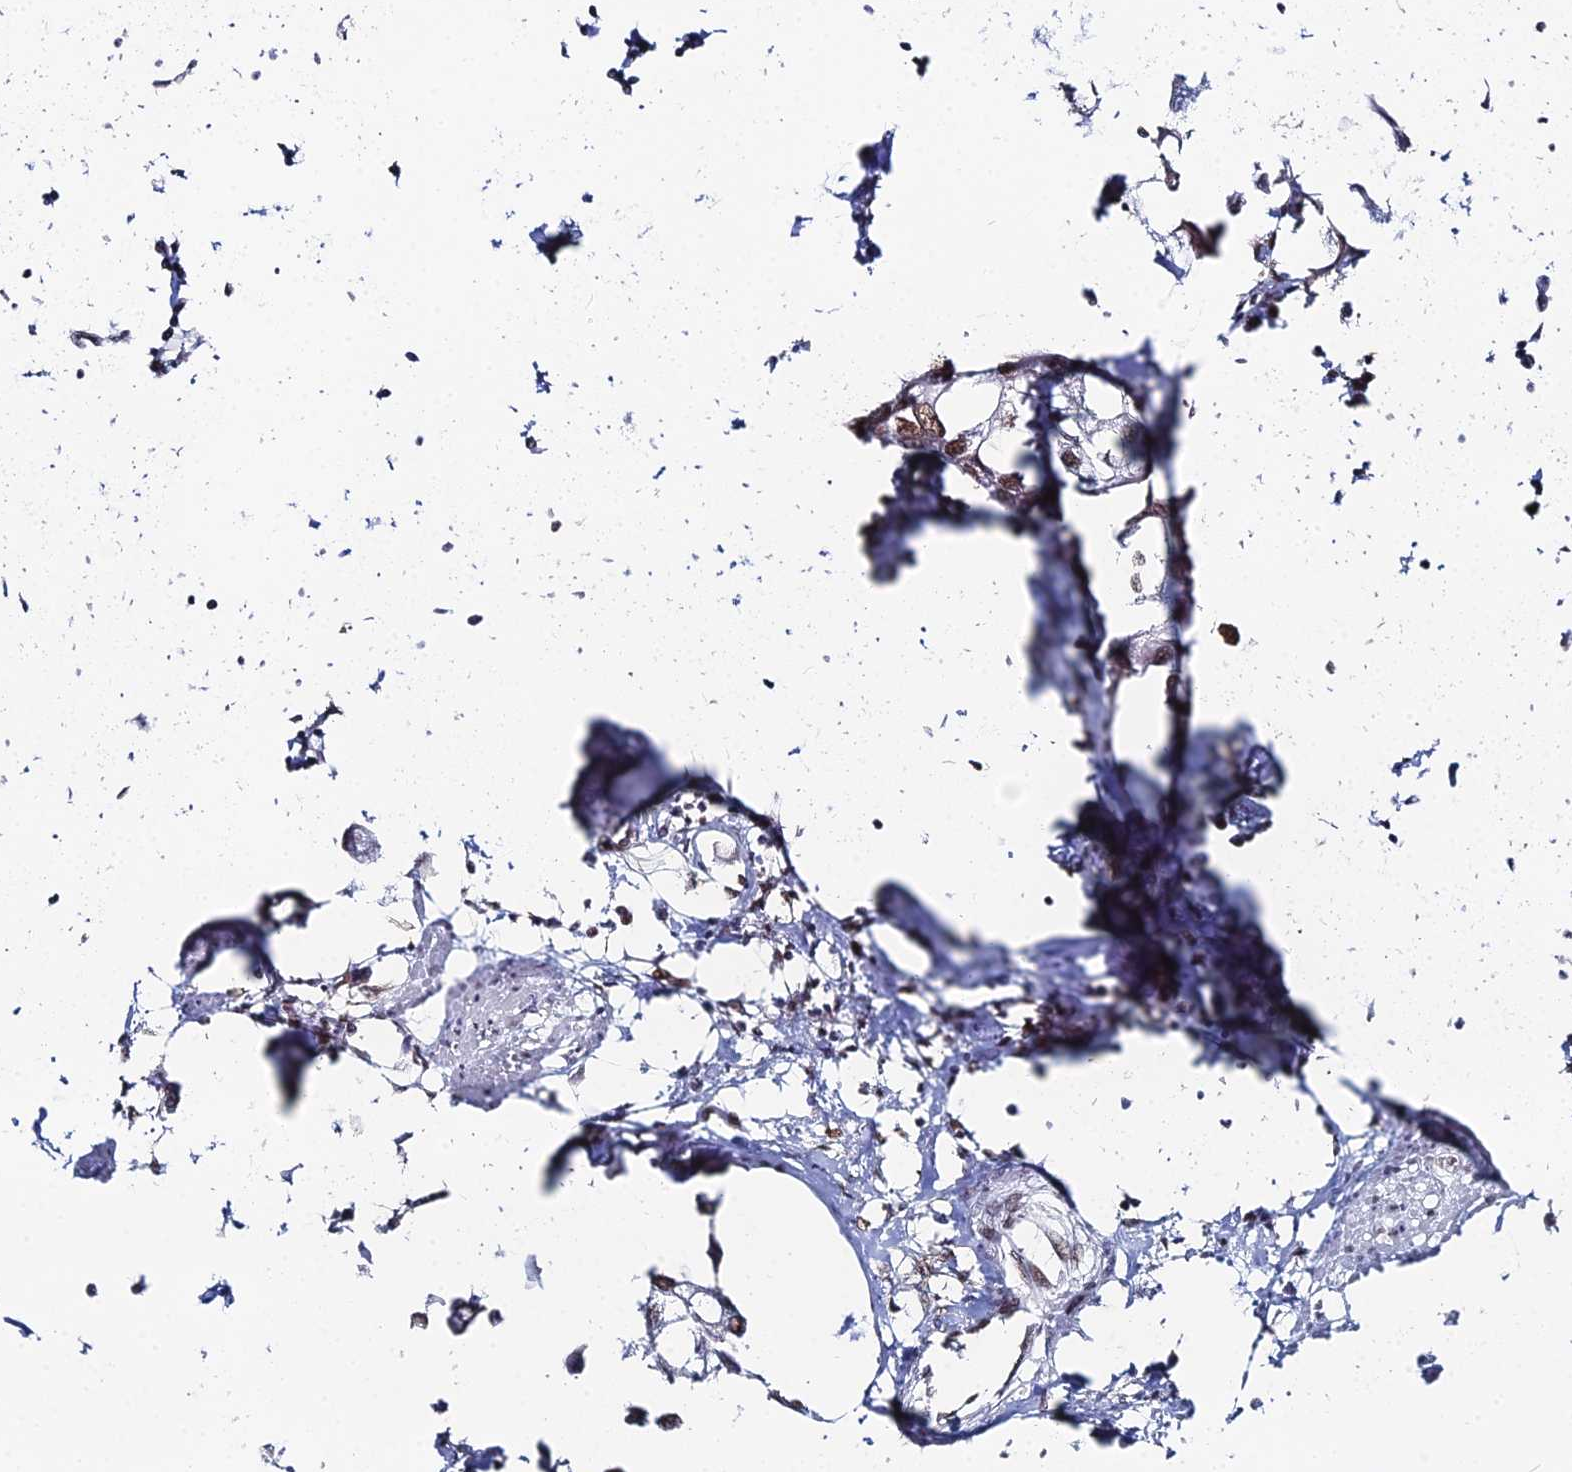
{"staining": {"intensity": "weak", "quantity": "25%-75%", "location": "nuclear"}, "tissue": "urothelial cancer", "cell_type": "Tumor cells", "image_type": "cancer", "snomed": [{"axis": "morphology", "description": "Urothelial carcinoma, High grade"}, {"axis": "topography", "description": "Urinary bladder"}], "caption": "Tumor cells reveal low levels of weak nuclear positivity in about 25%-75% of cells in urothelial cancer.", "gene": "GSC2", "patient": {"sex": "male", "age": 64}}